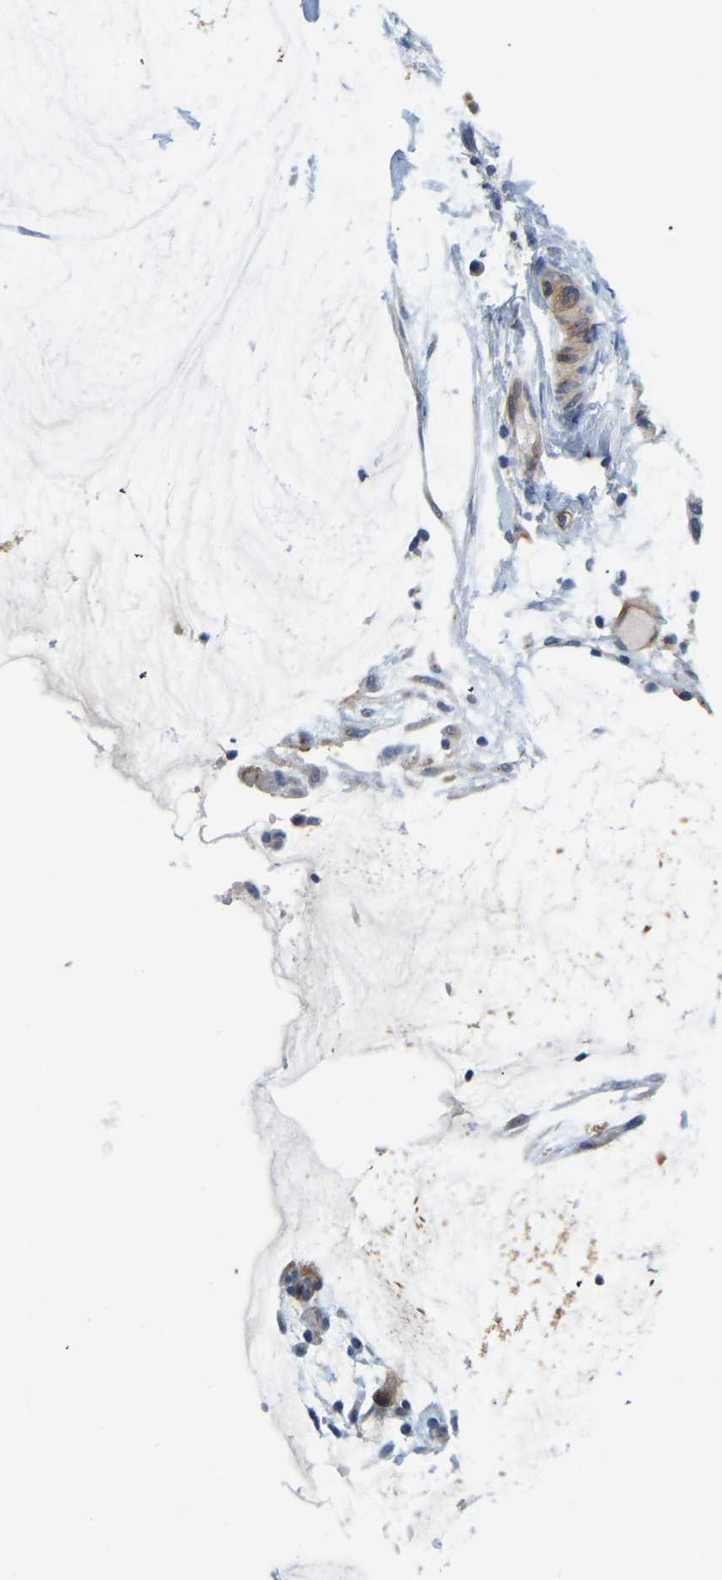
{"staining": {"intensity": "negative", "quantity": "none", "location": "none"}, "tissue": "ovarian cancer", "cell_type": "Tumor cells", "image_type": "cancer", "snomed": [{"axis": "morphology", "description": "Cystadenocarcinoma, mucinous, NOS"}, {"axis": "topography", "description": "Ovary"}], "caption": "High power microscopy image of an immunohistochemistry photomicrograph of mucinous cystadenocarcinoma (ovarian), revealing no significant staining in tumor cells.", "gene": "LIAS", "patient": {"sex": "female", "age": 39}}